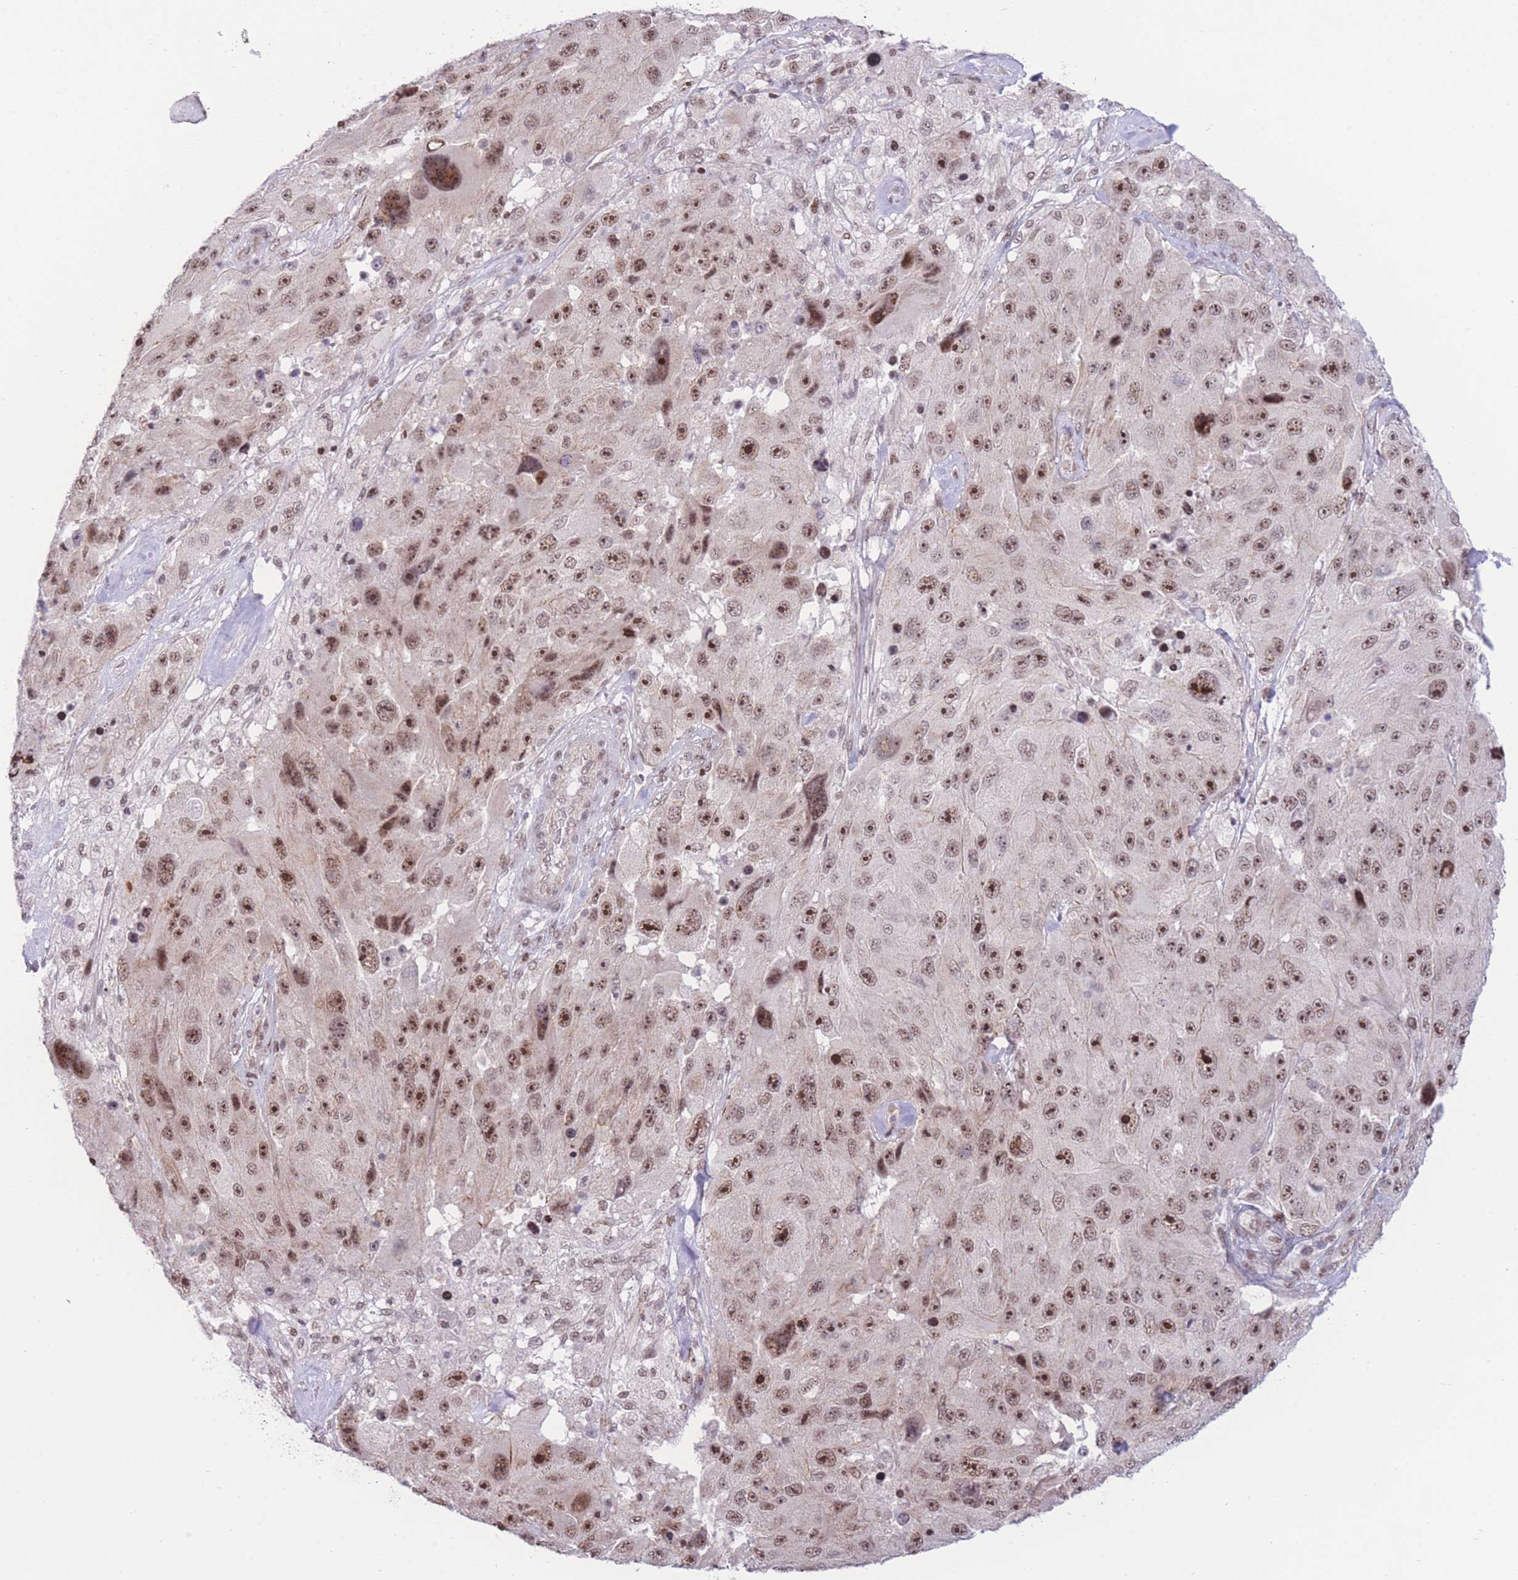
{"staining": {"intensity": "strong", "quantity": ">75%", "location": "nuclear"}, "tissue": "melanoma", "cell_type": "Tumor cells", "image_type": "cancer", "snomed": [{"axis": "morphology", "description": "Malignant melanoma, Metastatic site"}, {"axis": "topography", "description": "Lymph node"}], "caption": "Protein staining shows strong nuclear positivity in about >75% of tumor cells in melanoma.", "gene": "PCIF1", "patient": {"sex": "male", "age": 62}}